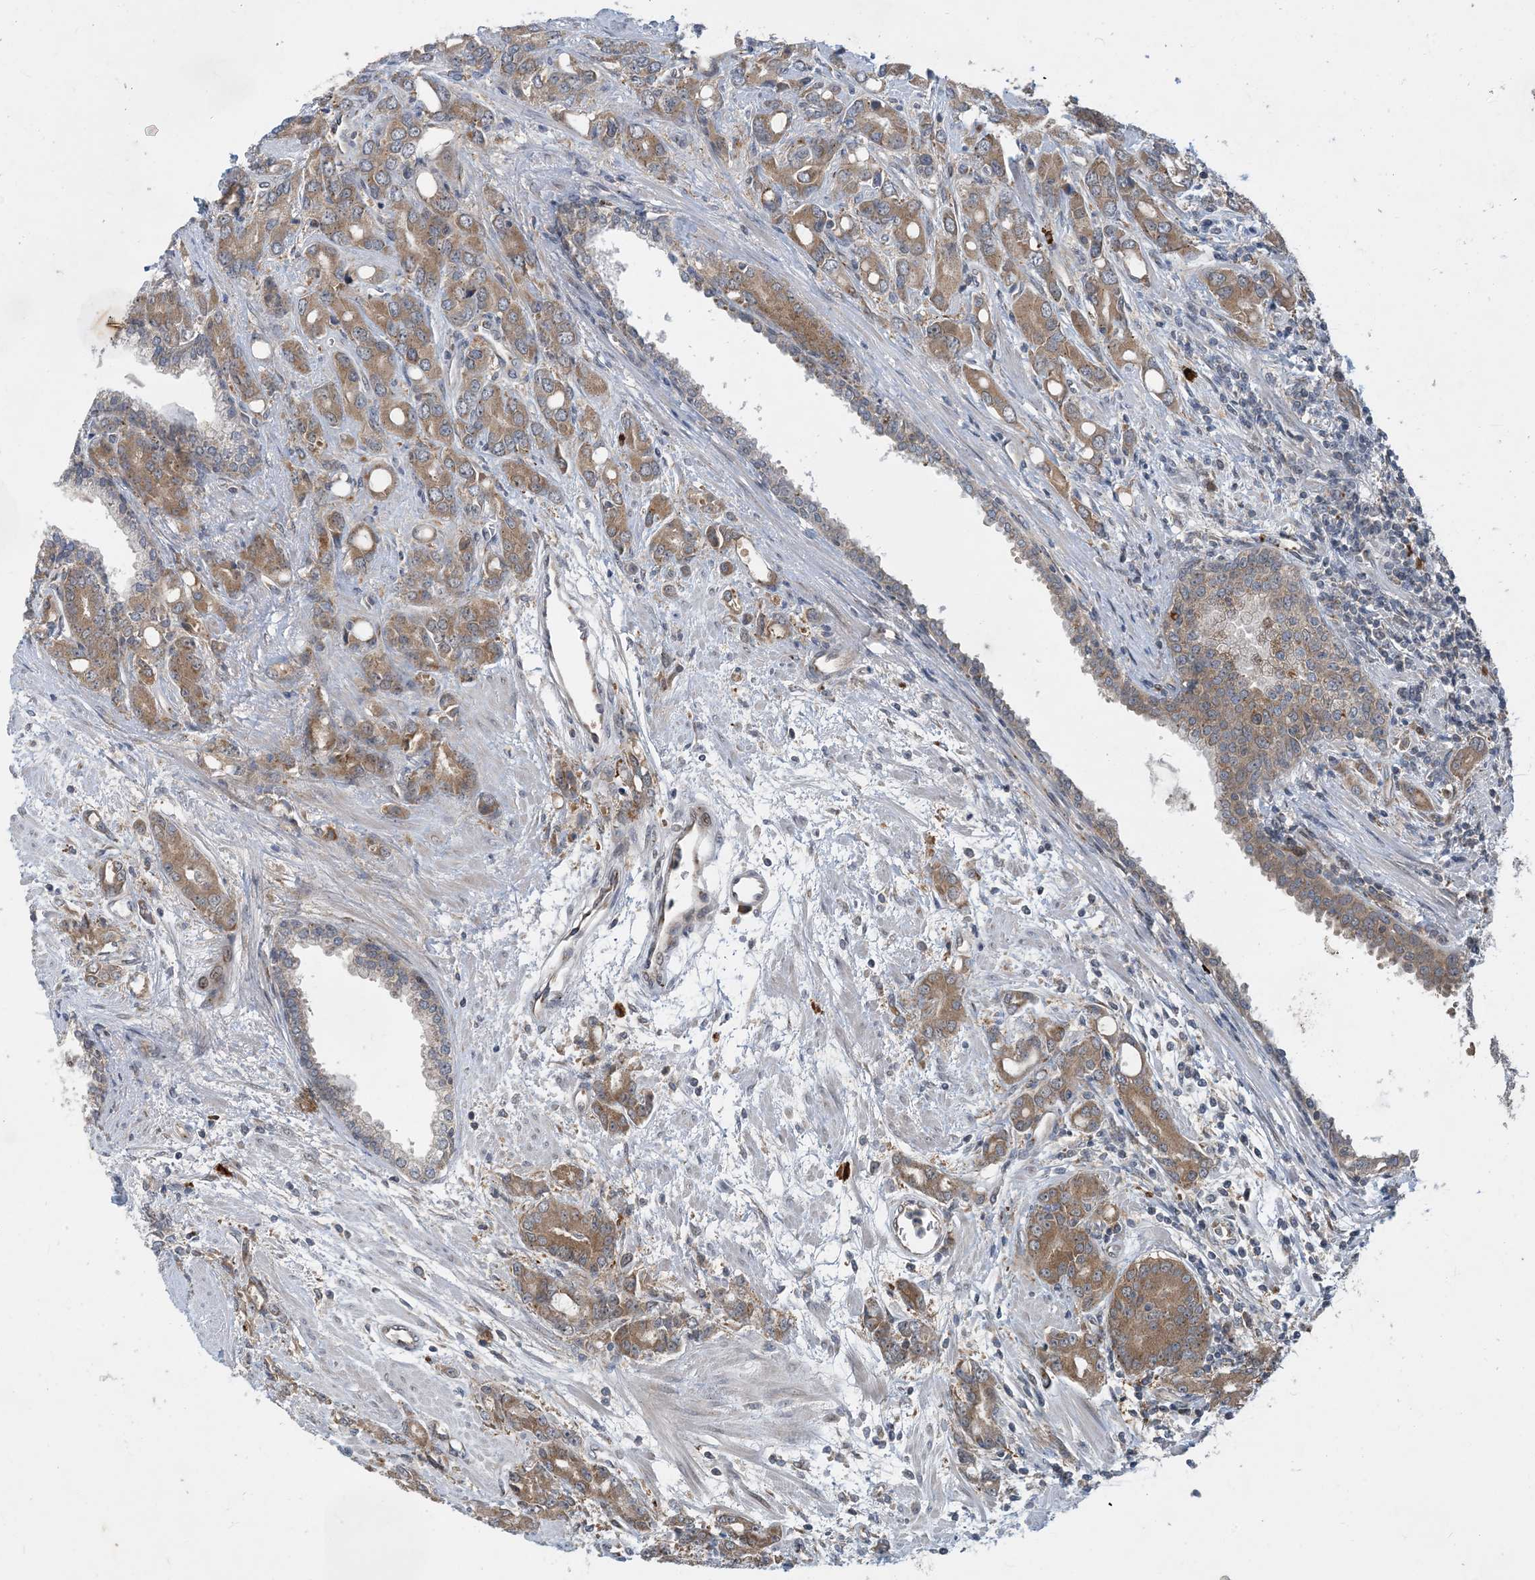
{"staining": {"intensity": "moderate", "quantity": ">75%", "location": "cytoplasmic/membranous"}, "tissue": "prostate cancer", "cell_type": "Tumor cells", "image_type": "cancer", "snomed": [{"axis": "morphology", "description": "Adenocarcinoma, High grade"}, {"axis": "topography", "description": "Prostate"}], "caption": "This is a micrograph of IHC staining of prostate cancer, which shows moderate staining in the cytoplasmic/membranous of tumor cells.", "gene": "TINAG", "patient": {"sex": "male", "age": 62}}